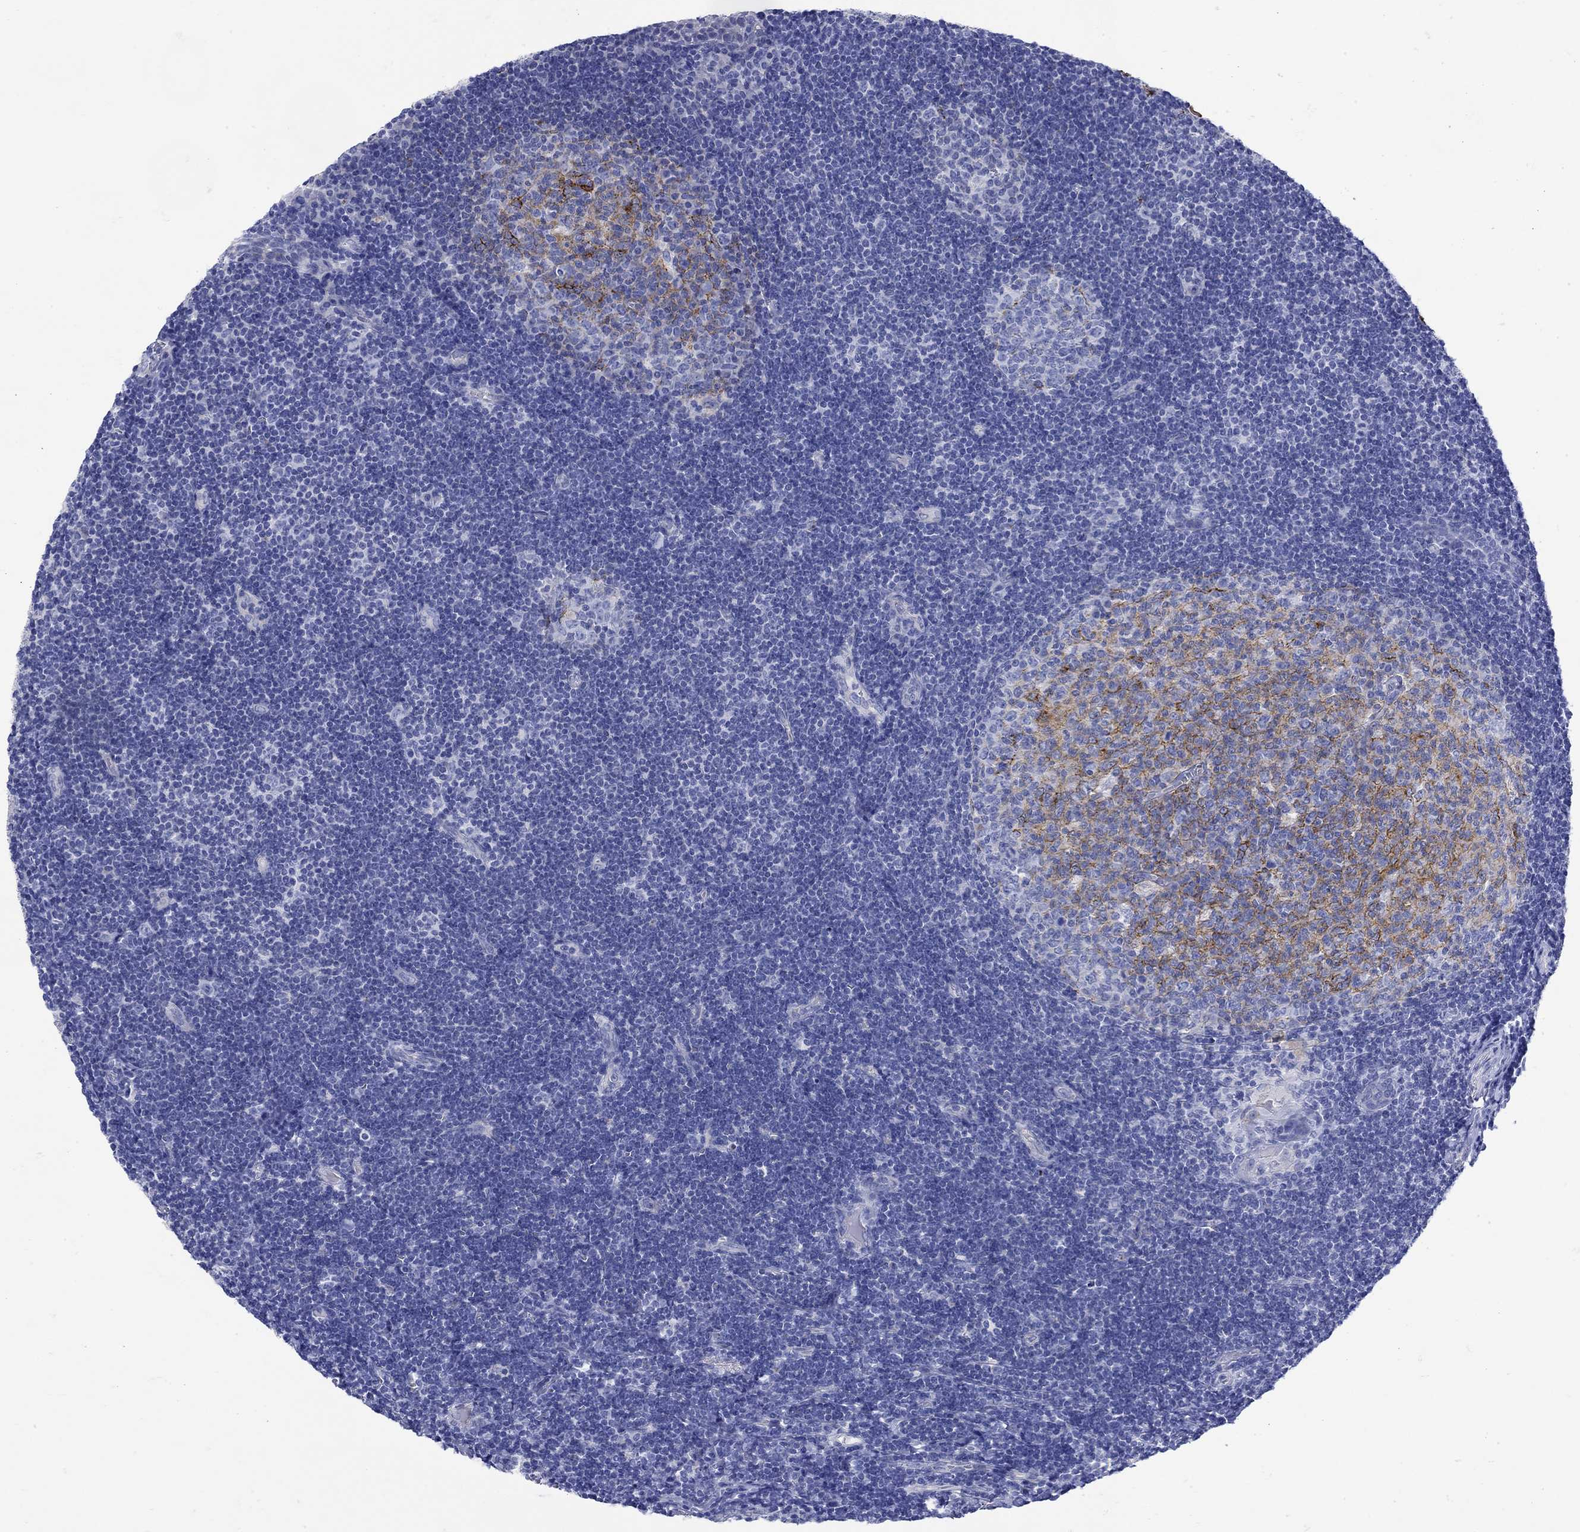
{"staining": {"intensity": "strong", "quantity": "25%-75%", "location": "cytoplasmic/membranous"}, "tissue": "tonsil", "cell_type": "Germinal center cells", "image_type": "normal", "snomed": [{"axis": "morphology", "description": "Normal tissue, NOS"}, {"axis": "topography", "description": "Tonsil"}], "caption": "Tonsil stained with immunohistochemistry reveals strong cytoplasmic/membranous staining in about 25%-75% of germinal center cells. (DAB (3,3'-diaminobenzidine) = brown stain, brightfield microscopy at high magnification).", "gene": "ANKMY1", "patient": {"sex": "female", "age": 13}}